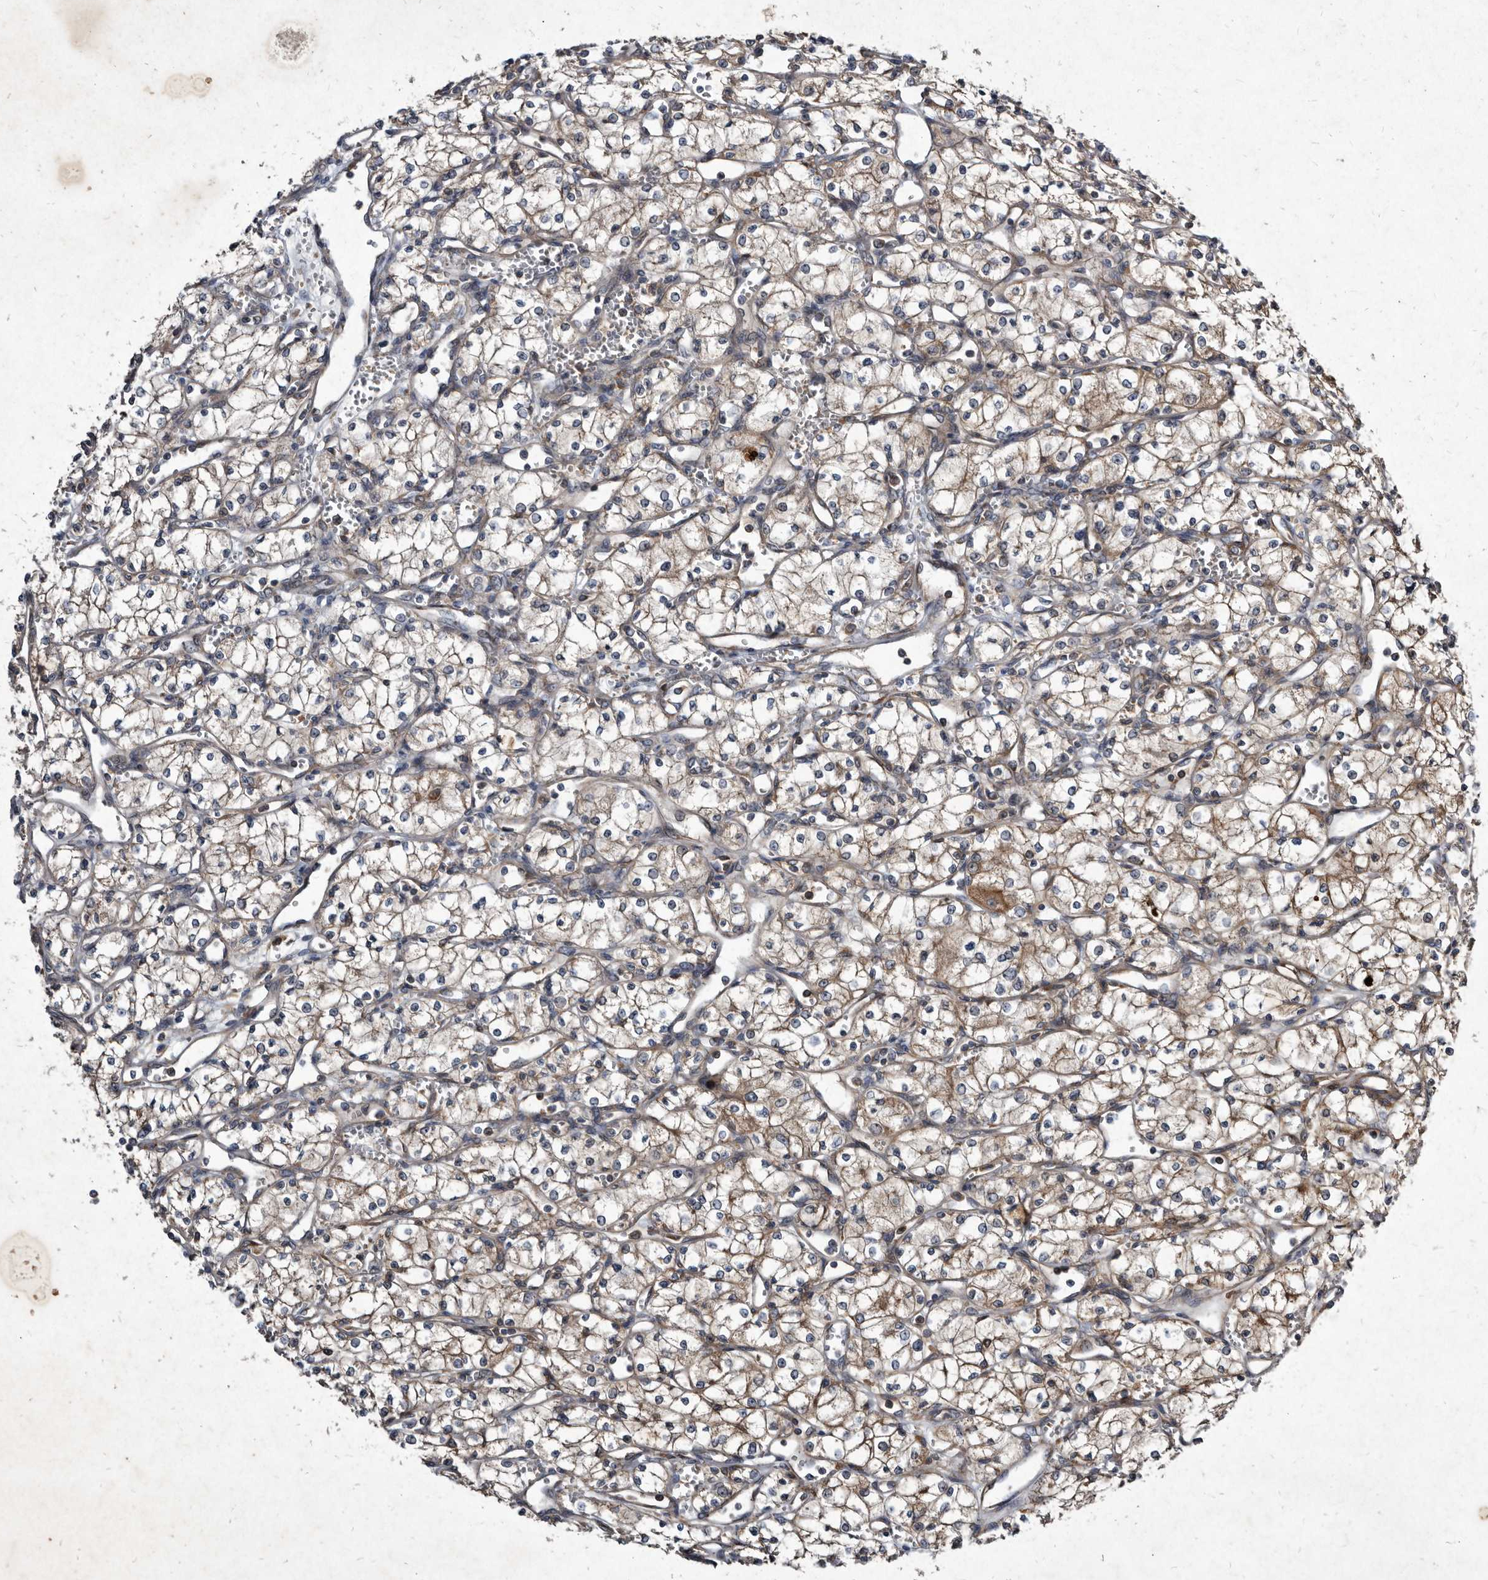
{"staining": {"intensity": "weak", "quantity": "25%-75%", "location": "cytoplasmic/membranous"}, "tissue": "renal cancer", "cell_type": "Tumor cells", "image_type": "cancer", "snomed": [{"axis": "morphology", "description": "Adenocarcinoma, NOS"}, {"axis": "topography", "description": "Kidney"}], "caption": "Immunohistochemistry (IHC) photomicrograph of renal cancer (adenocarcinoma) stained for a protein (brown), which shows low levels of weak cytoplasmic/membranous staining in approximately 25%-75% of tumor cells.", "gene": "YPEL3", "patient": {"sex": "male", "age": 59}}